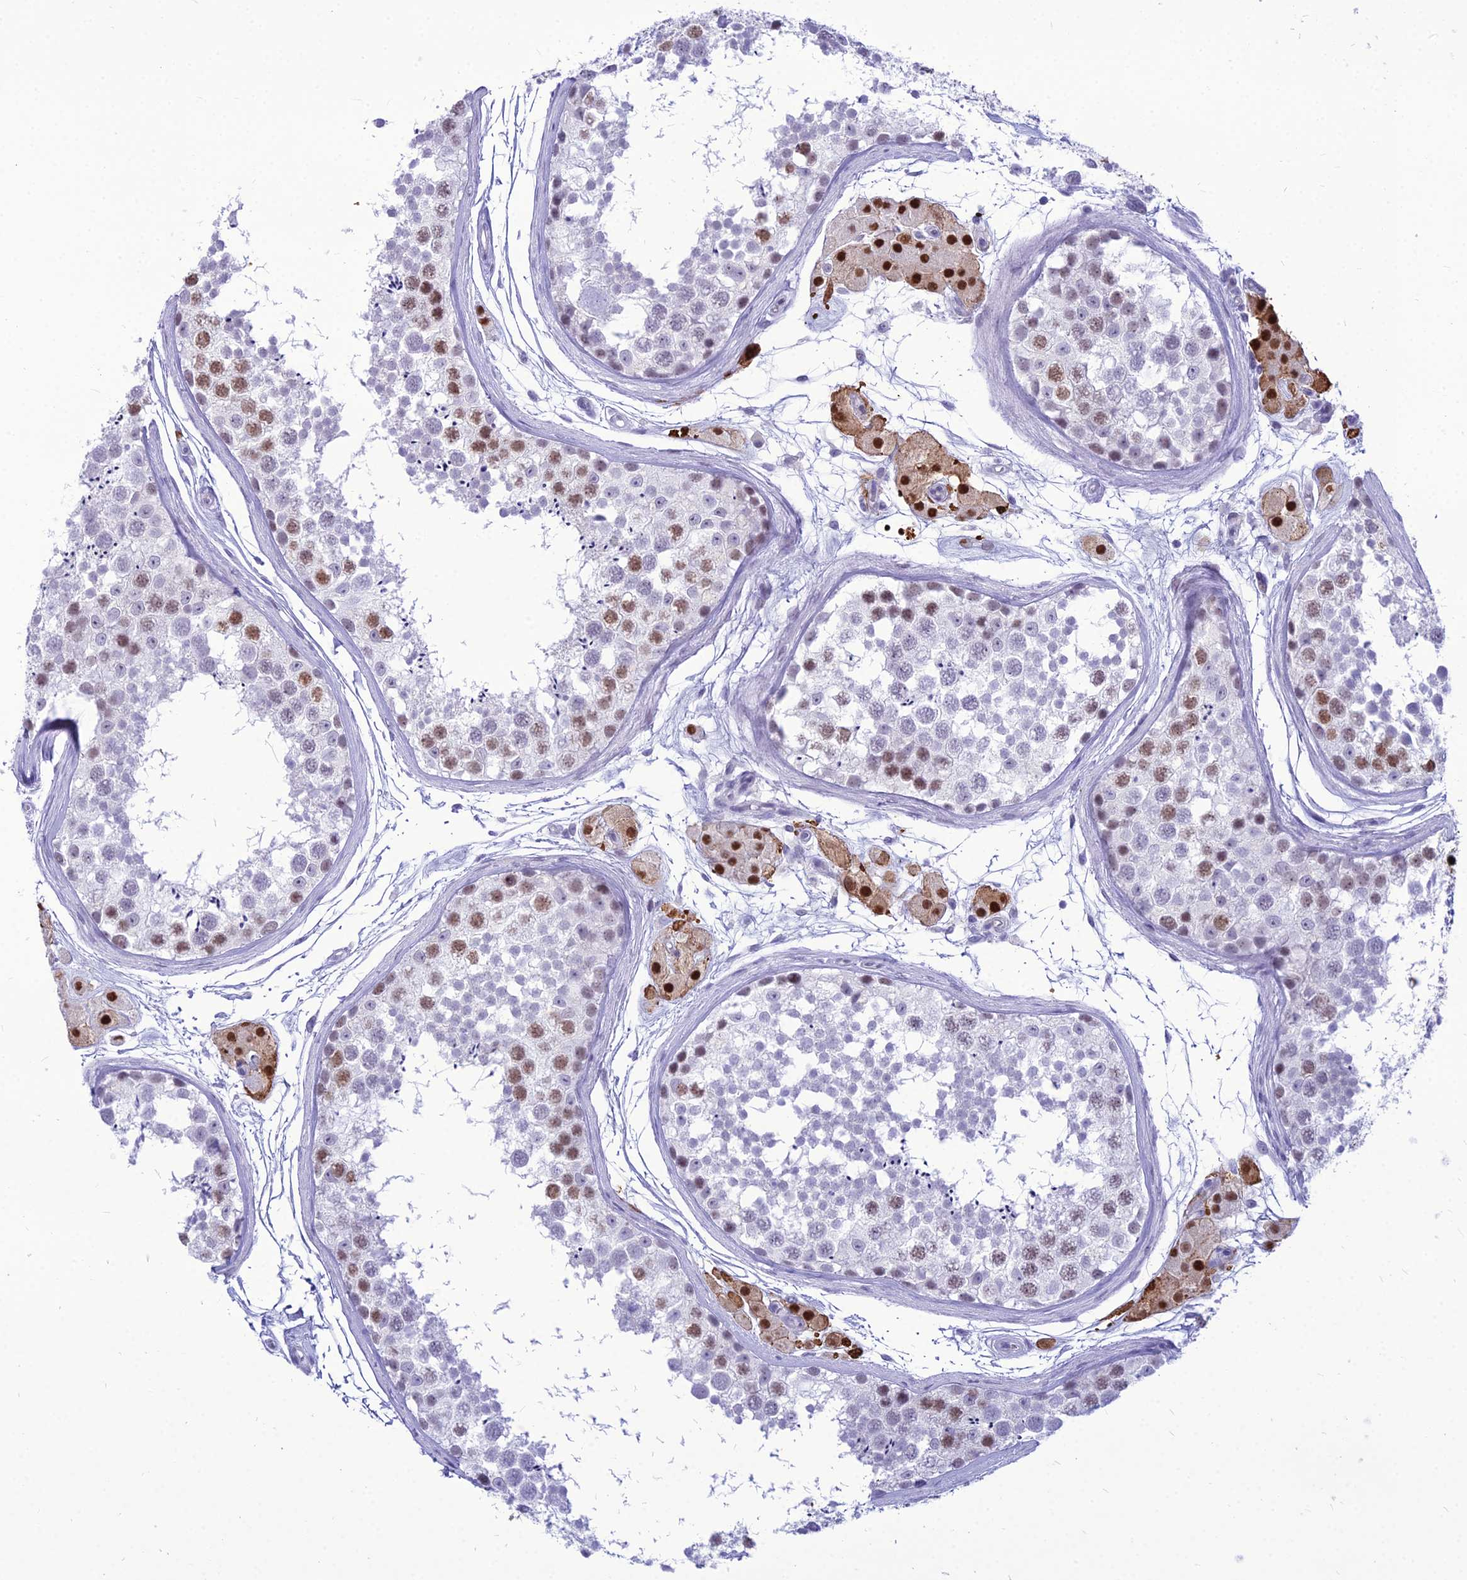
{"staining": {"intensity": "moderate", "quantity": "<25%", "location": "nuclear"}, "tissue": "testis", "cell_type": "Cells in seminiferous ducts", "image_type": "normal", "snomed": [{"axis": "morphology", "description": "Normal tissue, NOS"}, {"axis": "topography", "description": "Testis"}], "caption": "Cells in seminiferous ducts exhibit low levels of moderate nuclear positivity in approximately <25% of cells in benign human testis.", "gene": "DHX40", "patient": {"sex": "male", "age": 56}}